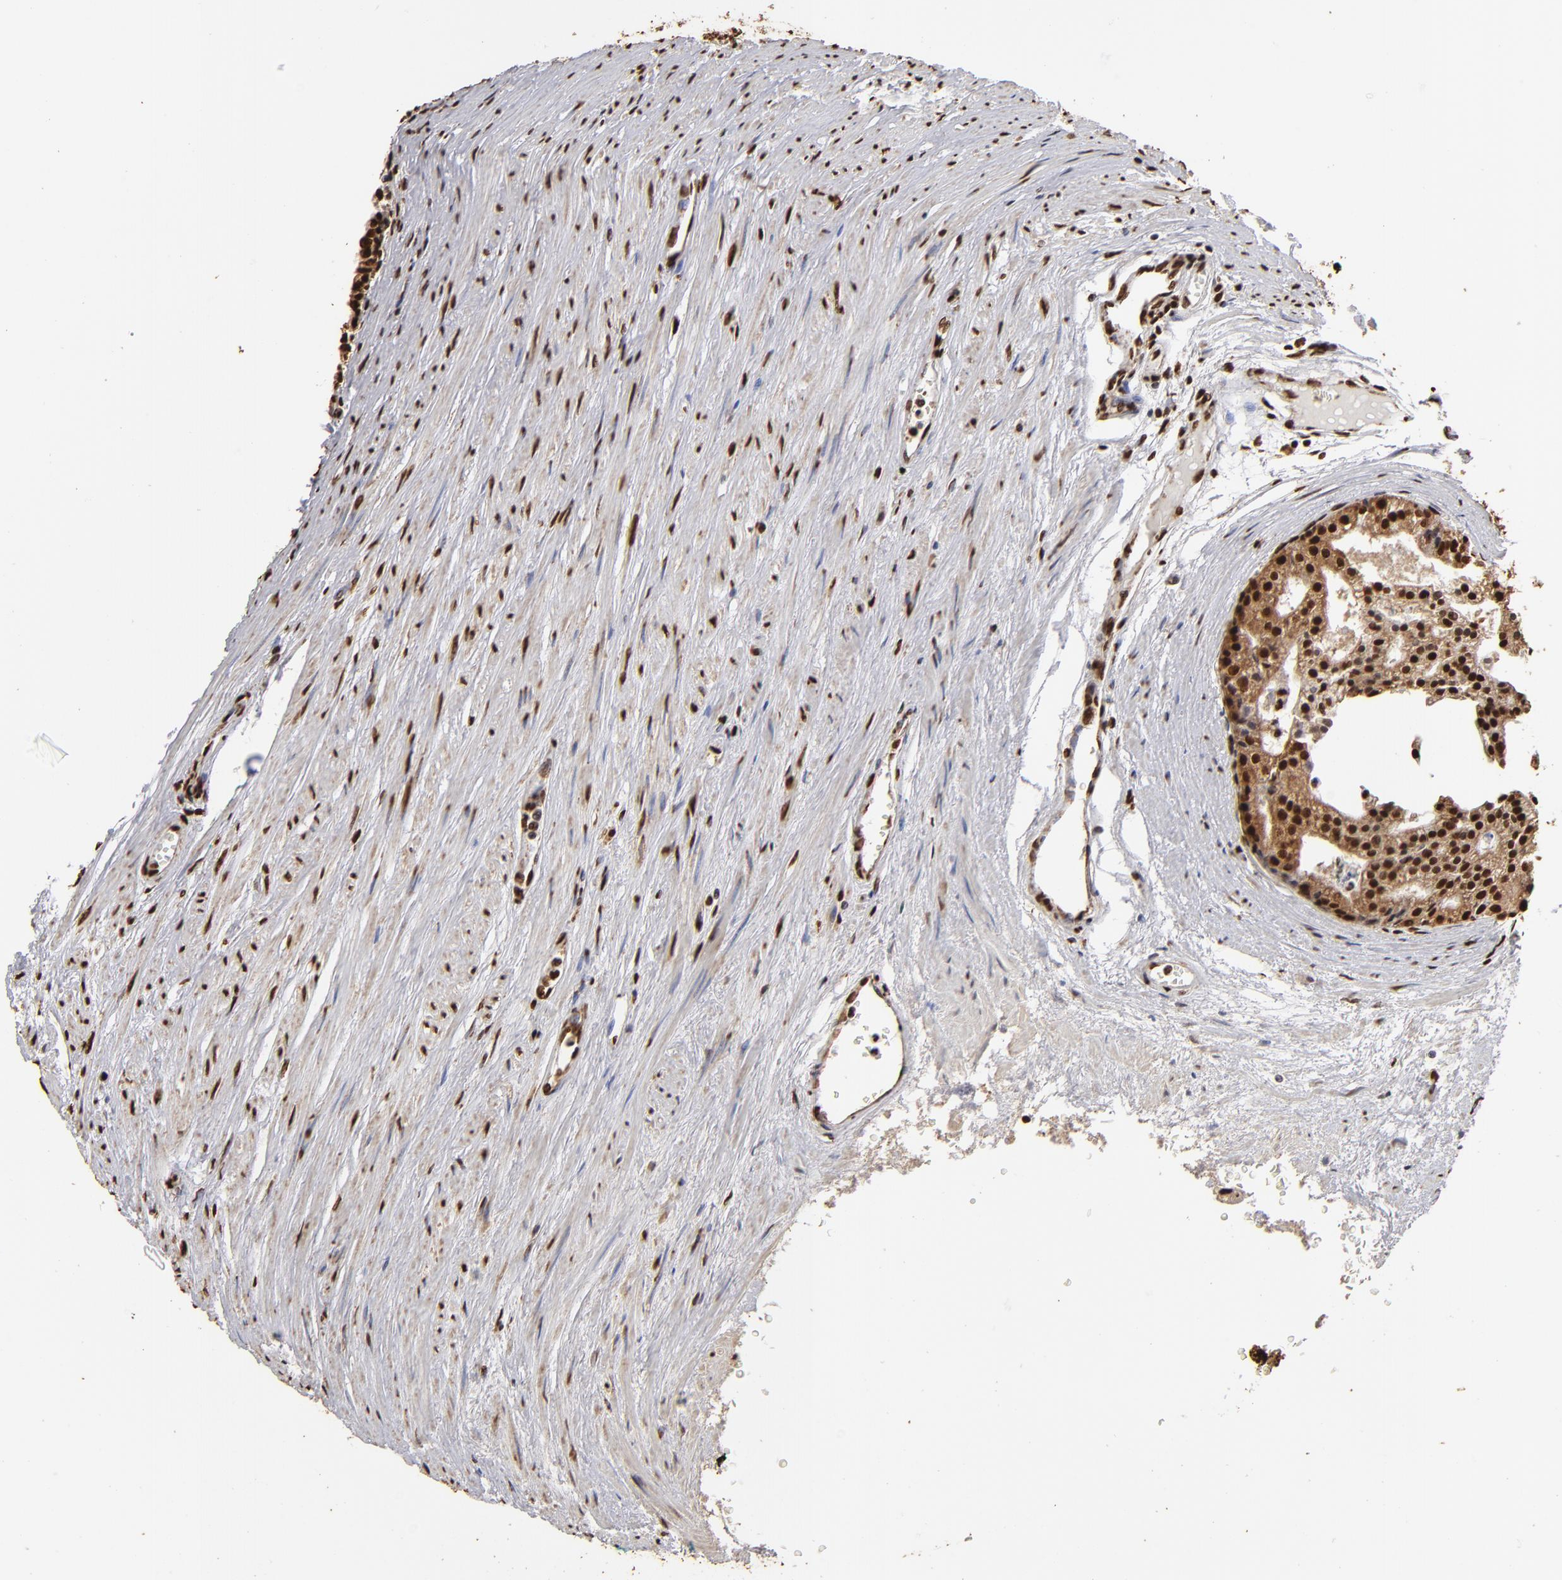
{"staining": {"intensity": "strong", "quantity": ">75%", "location": "nuclear"}, "tissue": "prostate cancer", "cell_type": "Tumor cells", "image_type": "cancer", "snomed": [{"axis": "morphology", "description": "Adenocarcinoma, High grade"}, {"axis": "topography", "description": "Prostate"}], "caption": "Immunohistochemical staining of prostate cancer (adenocarcinoma (high-grade)) demonstrates high levels of strong nuclear protein positivity in approximately >75% of tumor cells.", "gene": "ILF3", "patient": {"sex": "male", "age": 56}}